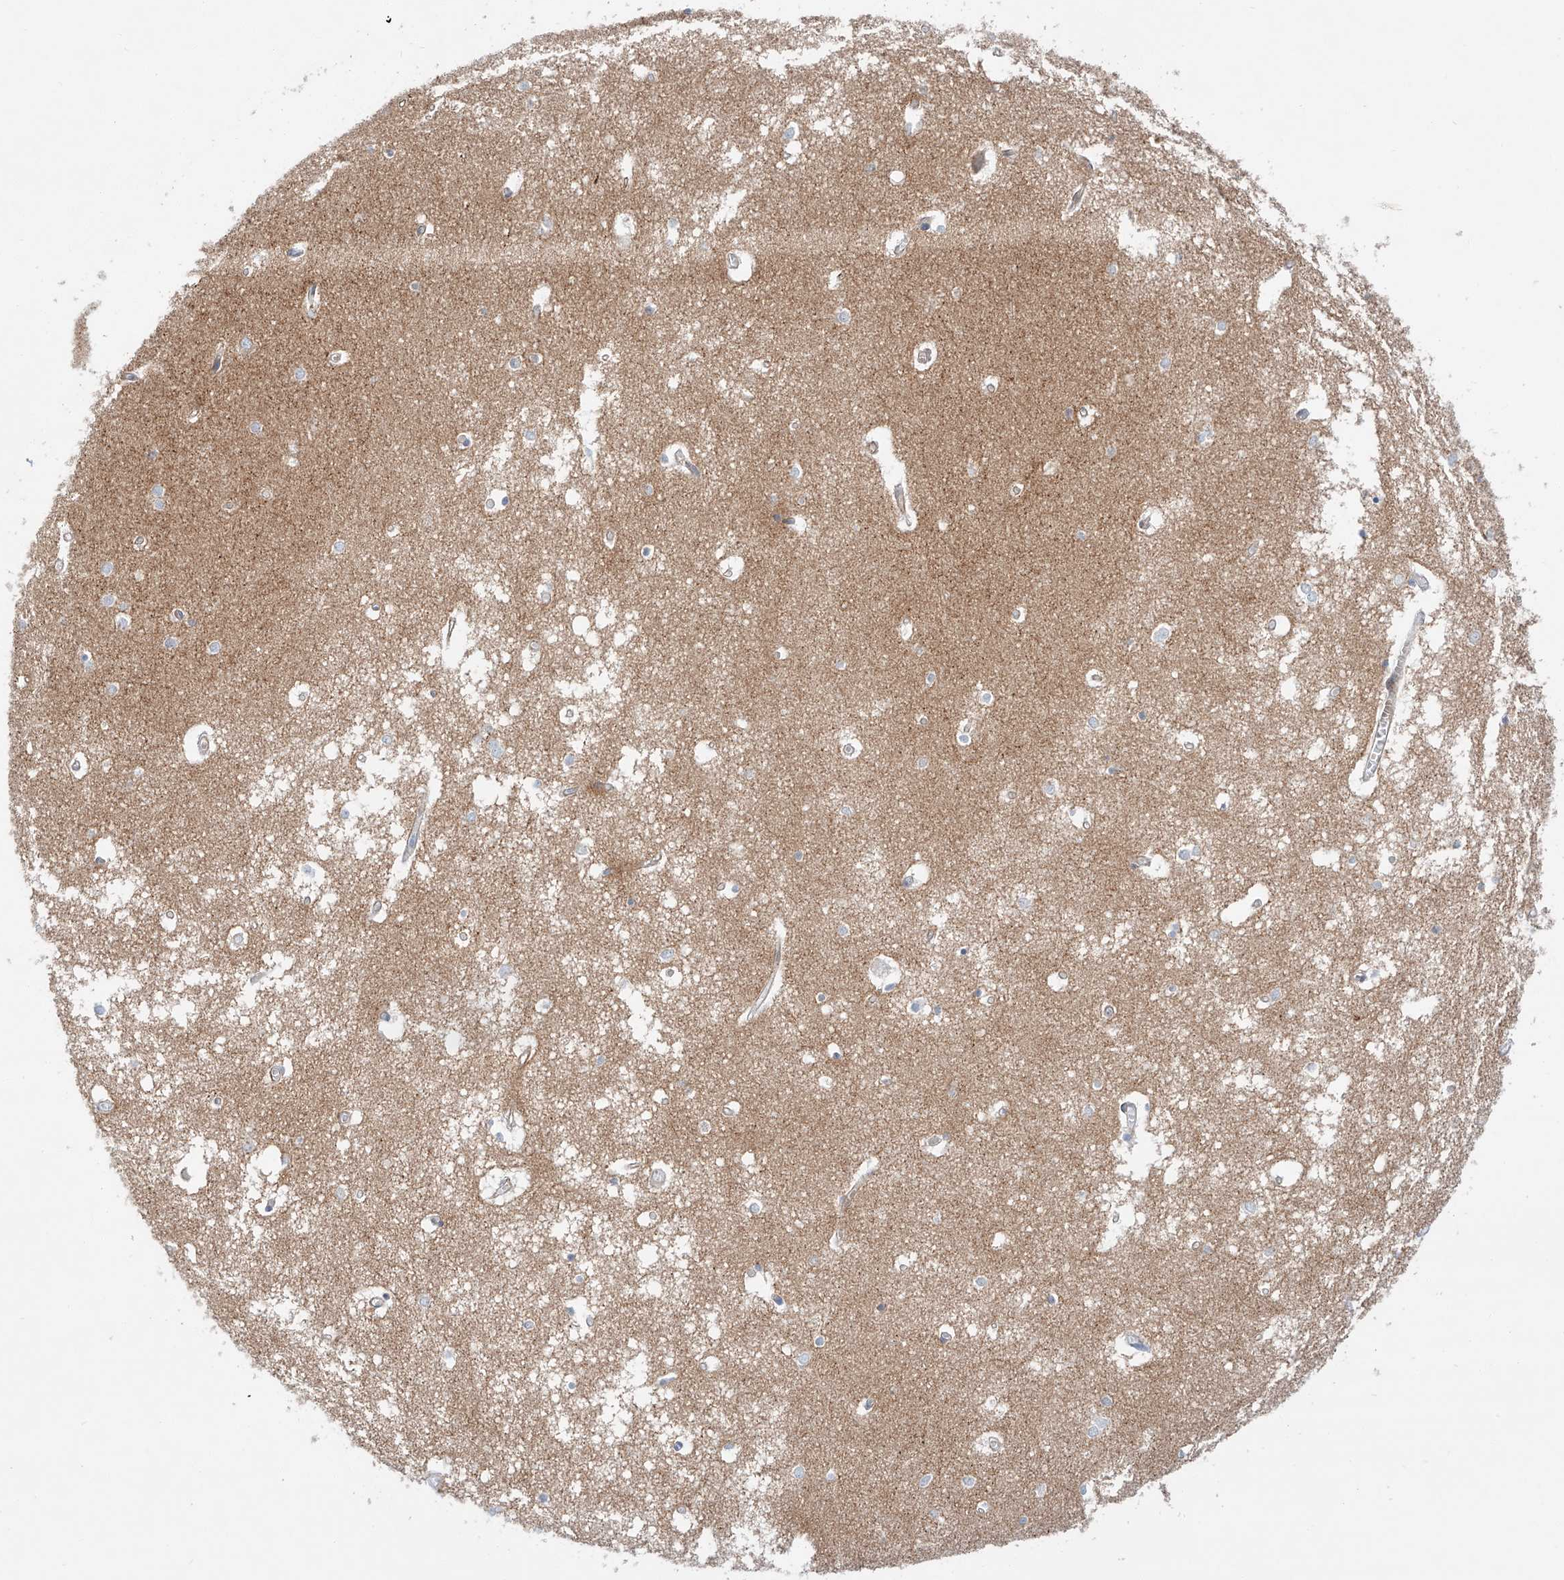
{"staining": {"intensity": "negative", "quantity": "none", "location": "none"}, "tissue": "hippocampus", "cell_type": "Glial cells", "image_type": "normal", "snomed": [{"axis": "morphology", "description": "Normal tissue, NOS"}, {"axis": "topography", "description": "Hippocampus"}], "caption": "Immunohistochemistry (IHC) micrograph of normal hippocampus: hippocampus stained with DAB (3,3'-diaminobenzidine) shows no significant protein staining in glial cells. (DAB immunohistochemistry visualized using brightfield microscopy, high magnification).", "gene": "MINDY4", "patient": {"sex": "male", "age": 70}}